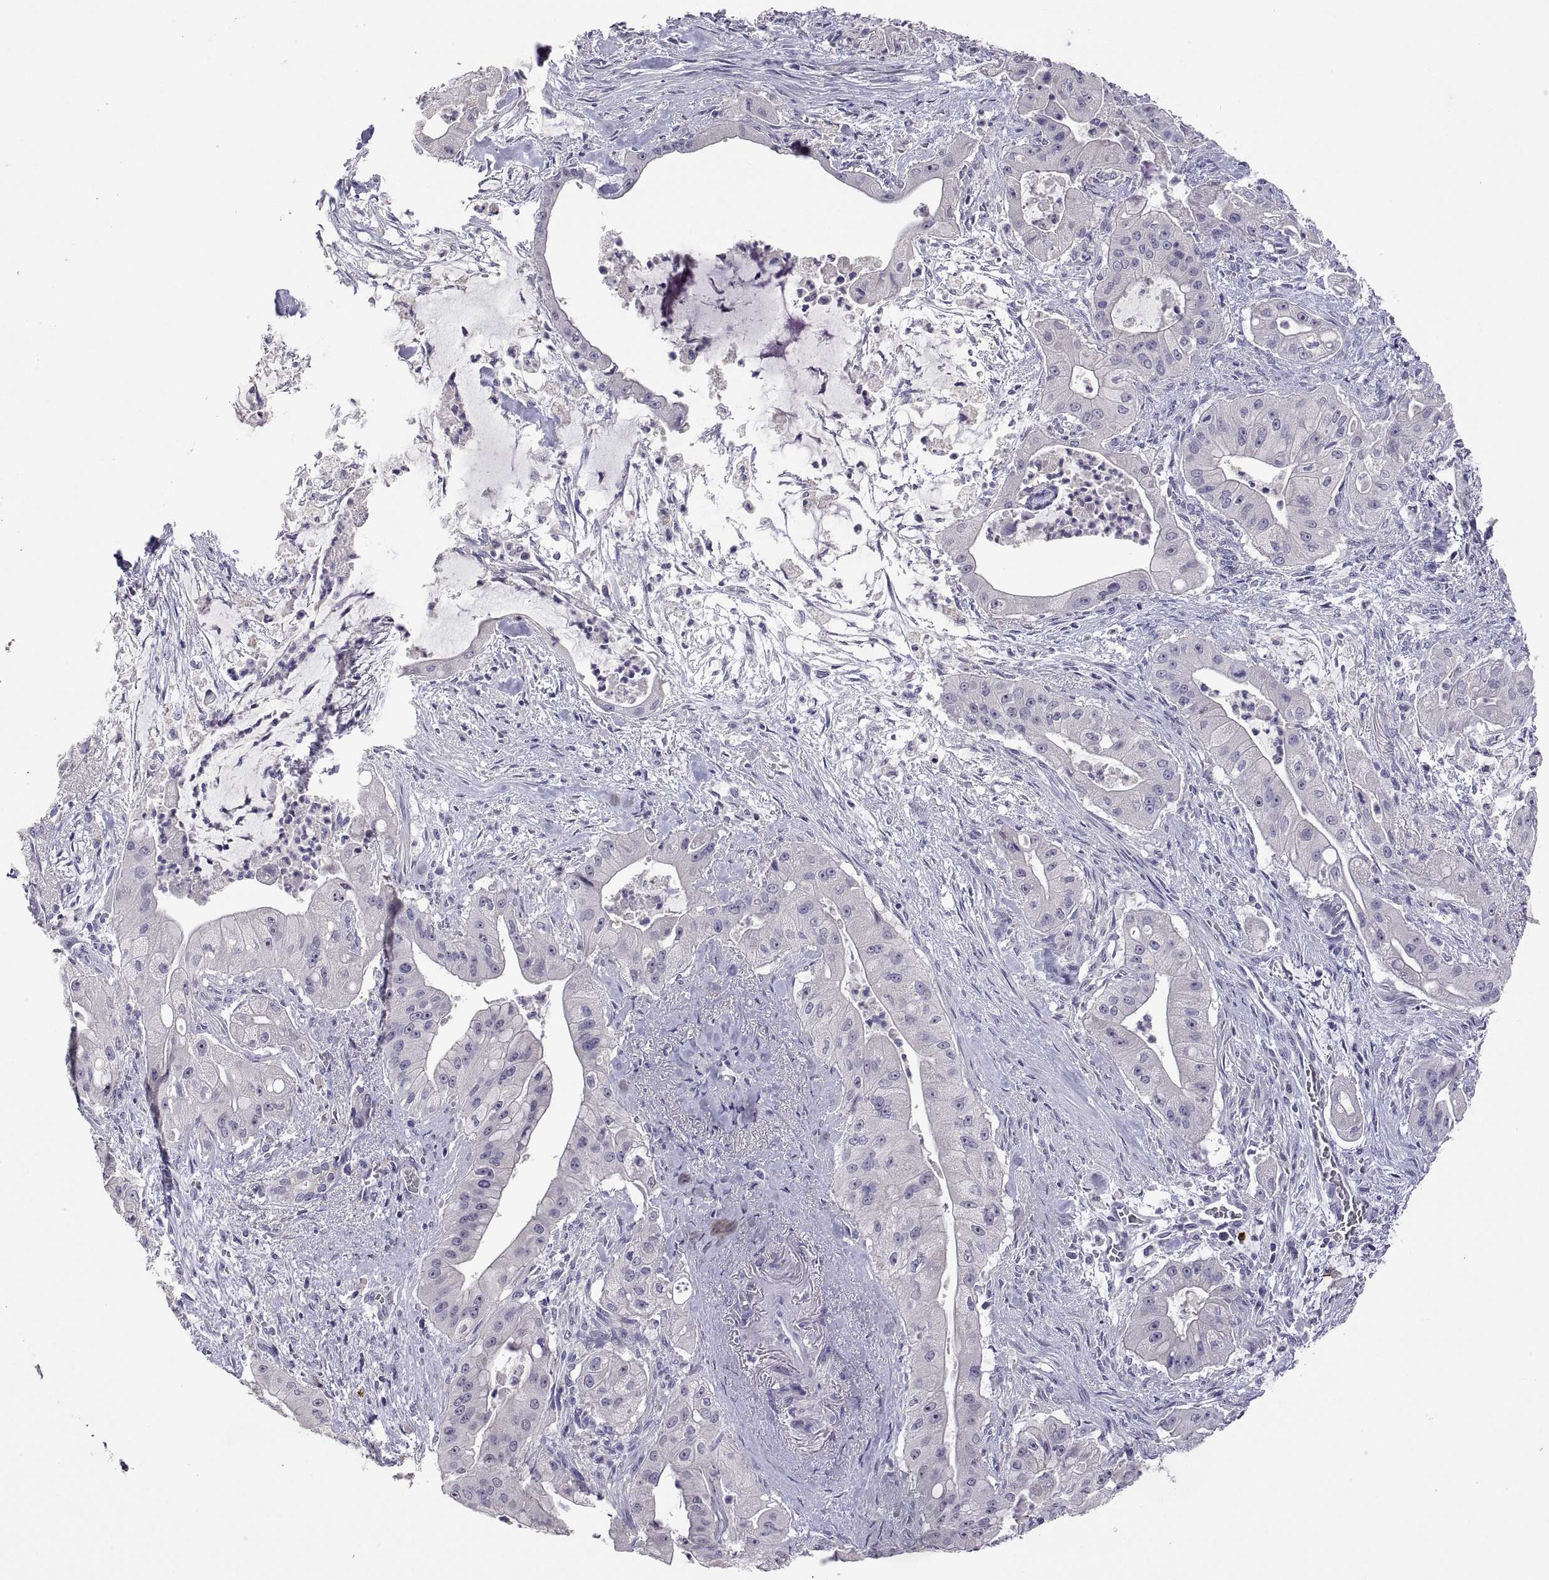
{"staining": {"intensity": "negative", "quantity": "none", "location": "none"}, "tissue": "pancreatic cancer", "cell_type": "Tumor cells", "image_type": "cancer", "snomed": [{"axis": "morphology", "description": "Normal tissue, NOS"}, {"axis": "morphology", "description": "Inflammation, NOS"}, {"axis": "morphology", "description": "Adenocarcinoma, NOS"}, {"axis": "topography", "description": "Pancreas"}], "caption": "Pancreatic adenocarcinoma stained for a protein using IHC demonstrates no positivity tumor cells.", "gene": "MS4A1", "patient": {"sex": "male", "age": 57}}